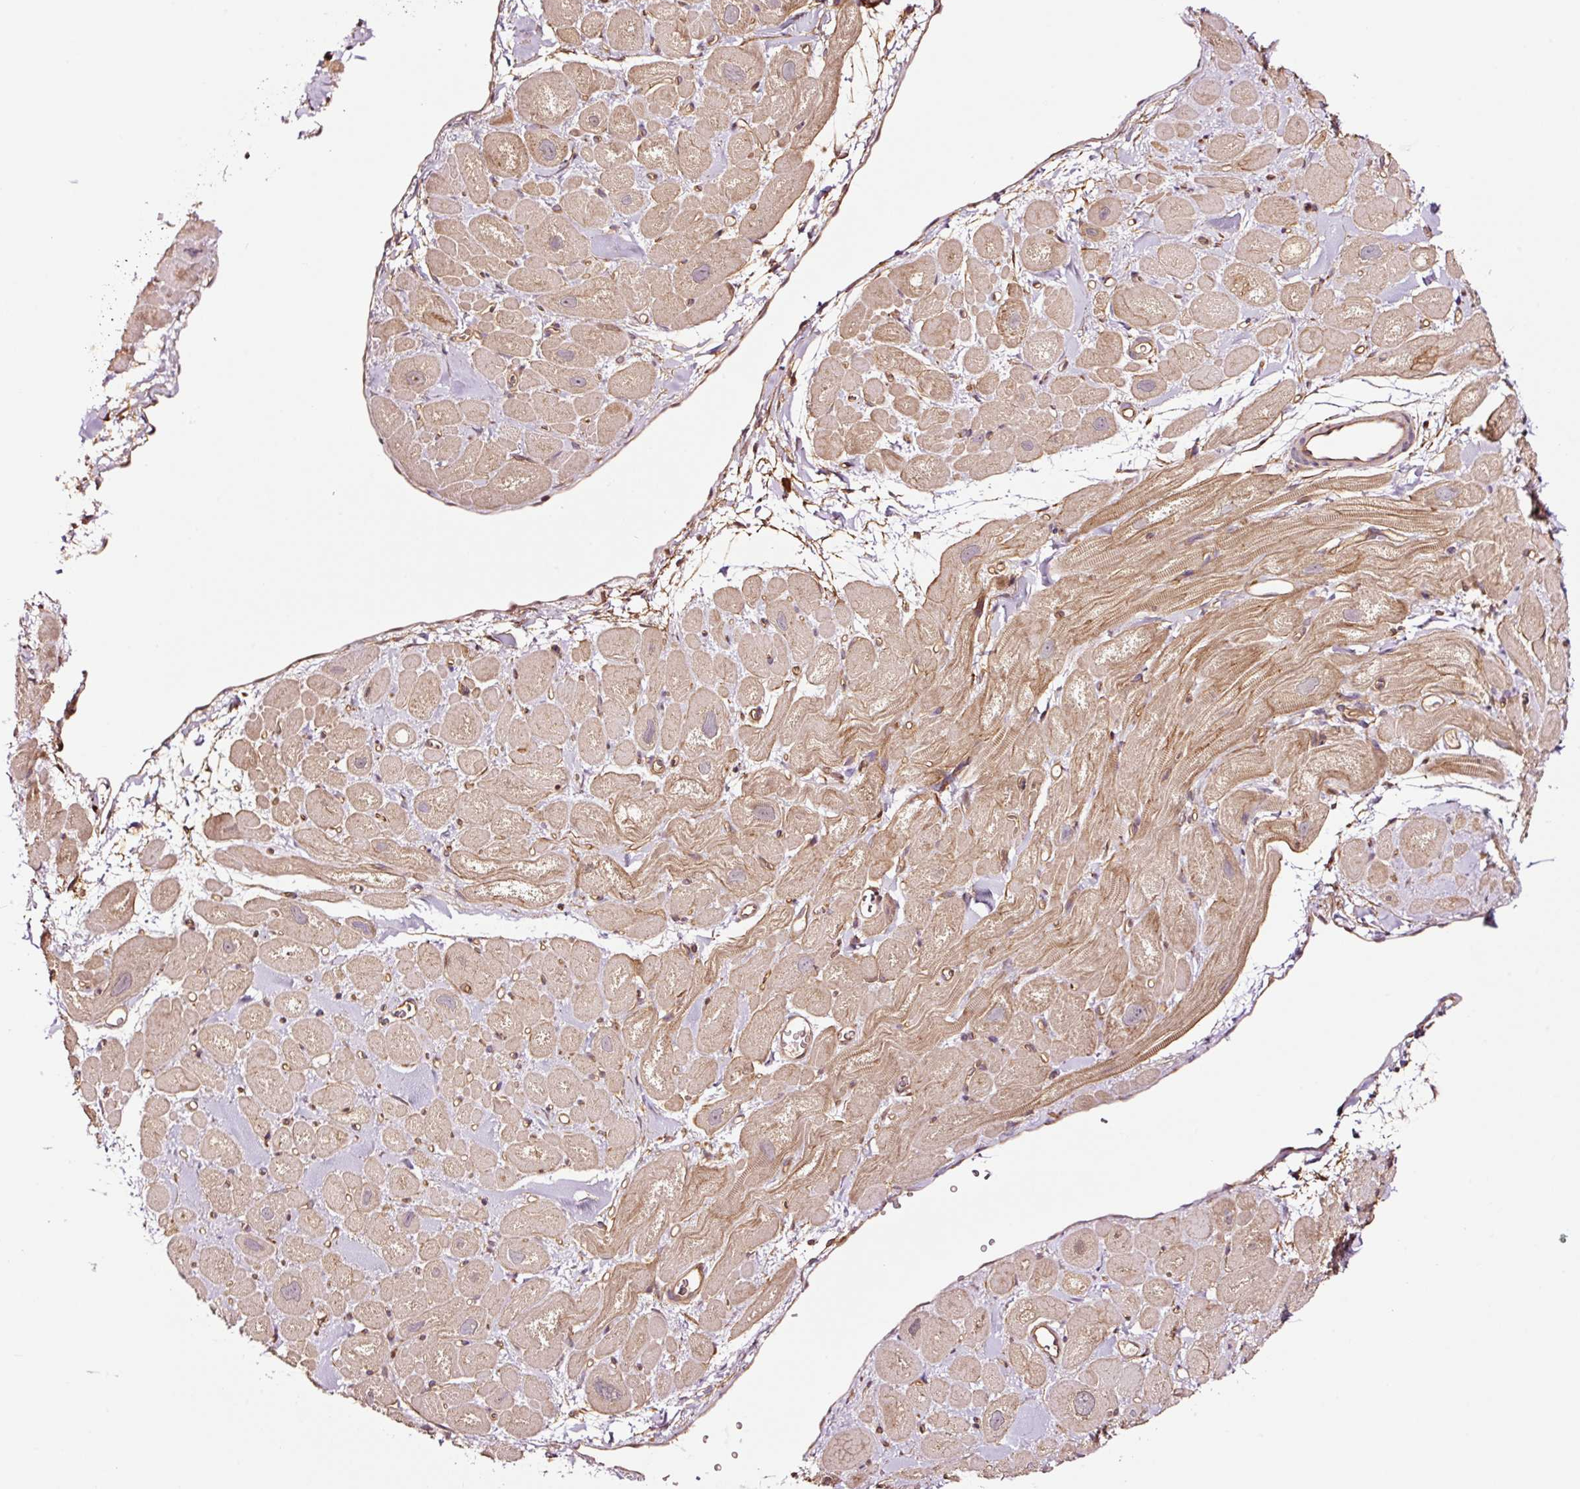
{"staining": {"intensity": "moderate", "quantity": ">75%", "location": "cytoplasmic/membranous"}, "tissue": "heart muscle", "cell_type": "Cardiomyocytes", "image_type": "normal", "snomed": [{"axis": "morphology", "description": "Normal tissue, NOS"}, {"axis": "topography", "description": "Heart"}], "caption": "Immunohistochemistry (IHC) (DAB (3,3'-diaminobenzidine)) staining of unremarkable heart muscle demonstrates moderate cytoplasmic/membranous protein staining in about >75% of cardiomyocytes.", "gene": "METAP1", "patient": {"sex": "male", "age": 49}}